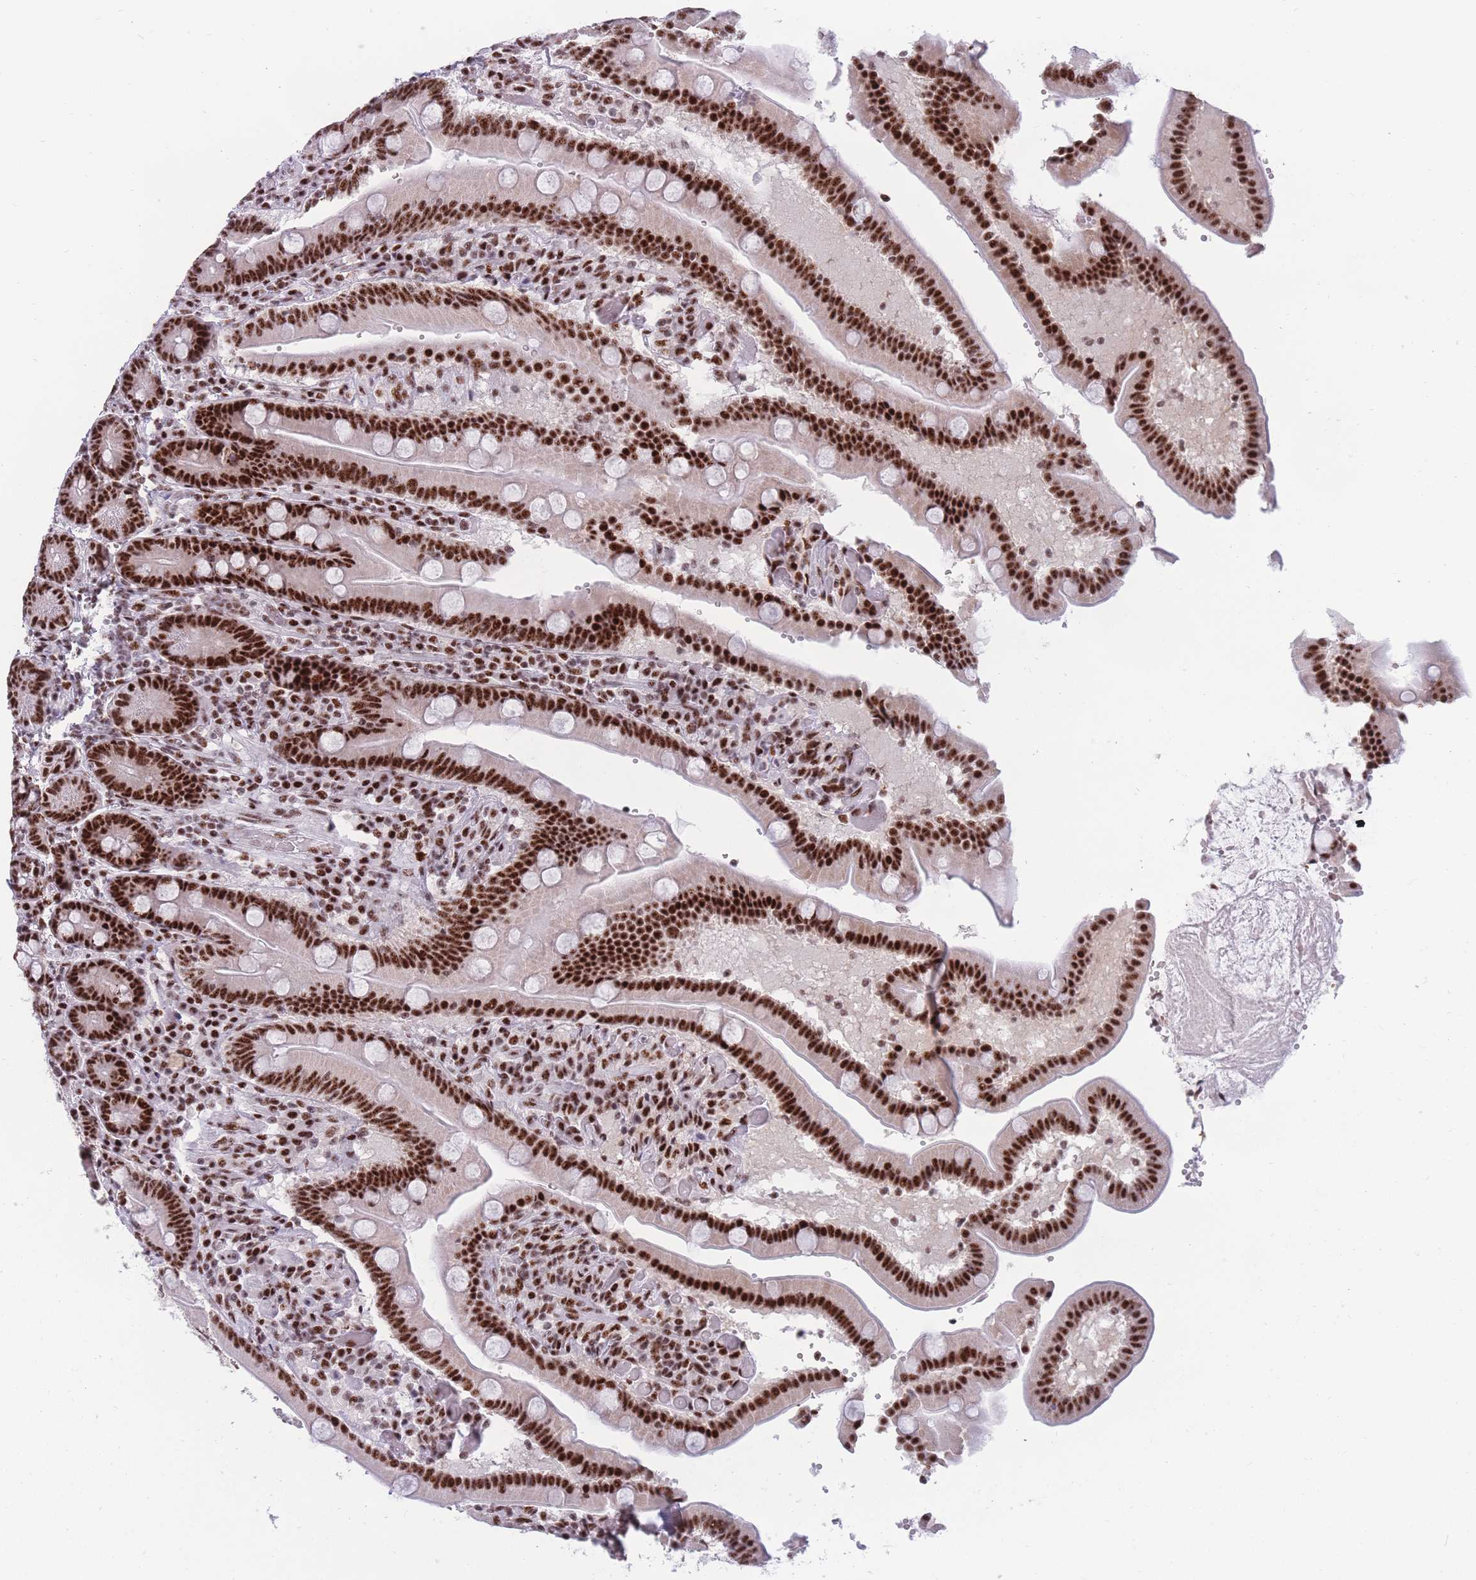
{"staining": {"intensity": "strong", "quantity": ">75%", "location": "nuclear"}, "tissue": "duodenum", "cell_type": "Glandular cells", "image_type": "normal", "snomed": [{"axis": "morphology", "description": "Normal tissue, NOS"}, {"axis": "topography", "description": "Duodenum"}], "caption": "Protein expression analysis of benign duodenum displays strong nuclear staining in about >75% of glandular cells. (DAB (3,3'-diaminobenzidine) IHC, brown staining for protein, blue staining for nuclei).", "gene": "TMEM35B", "patient": {"sex": "female", "age": 62}}